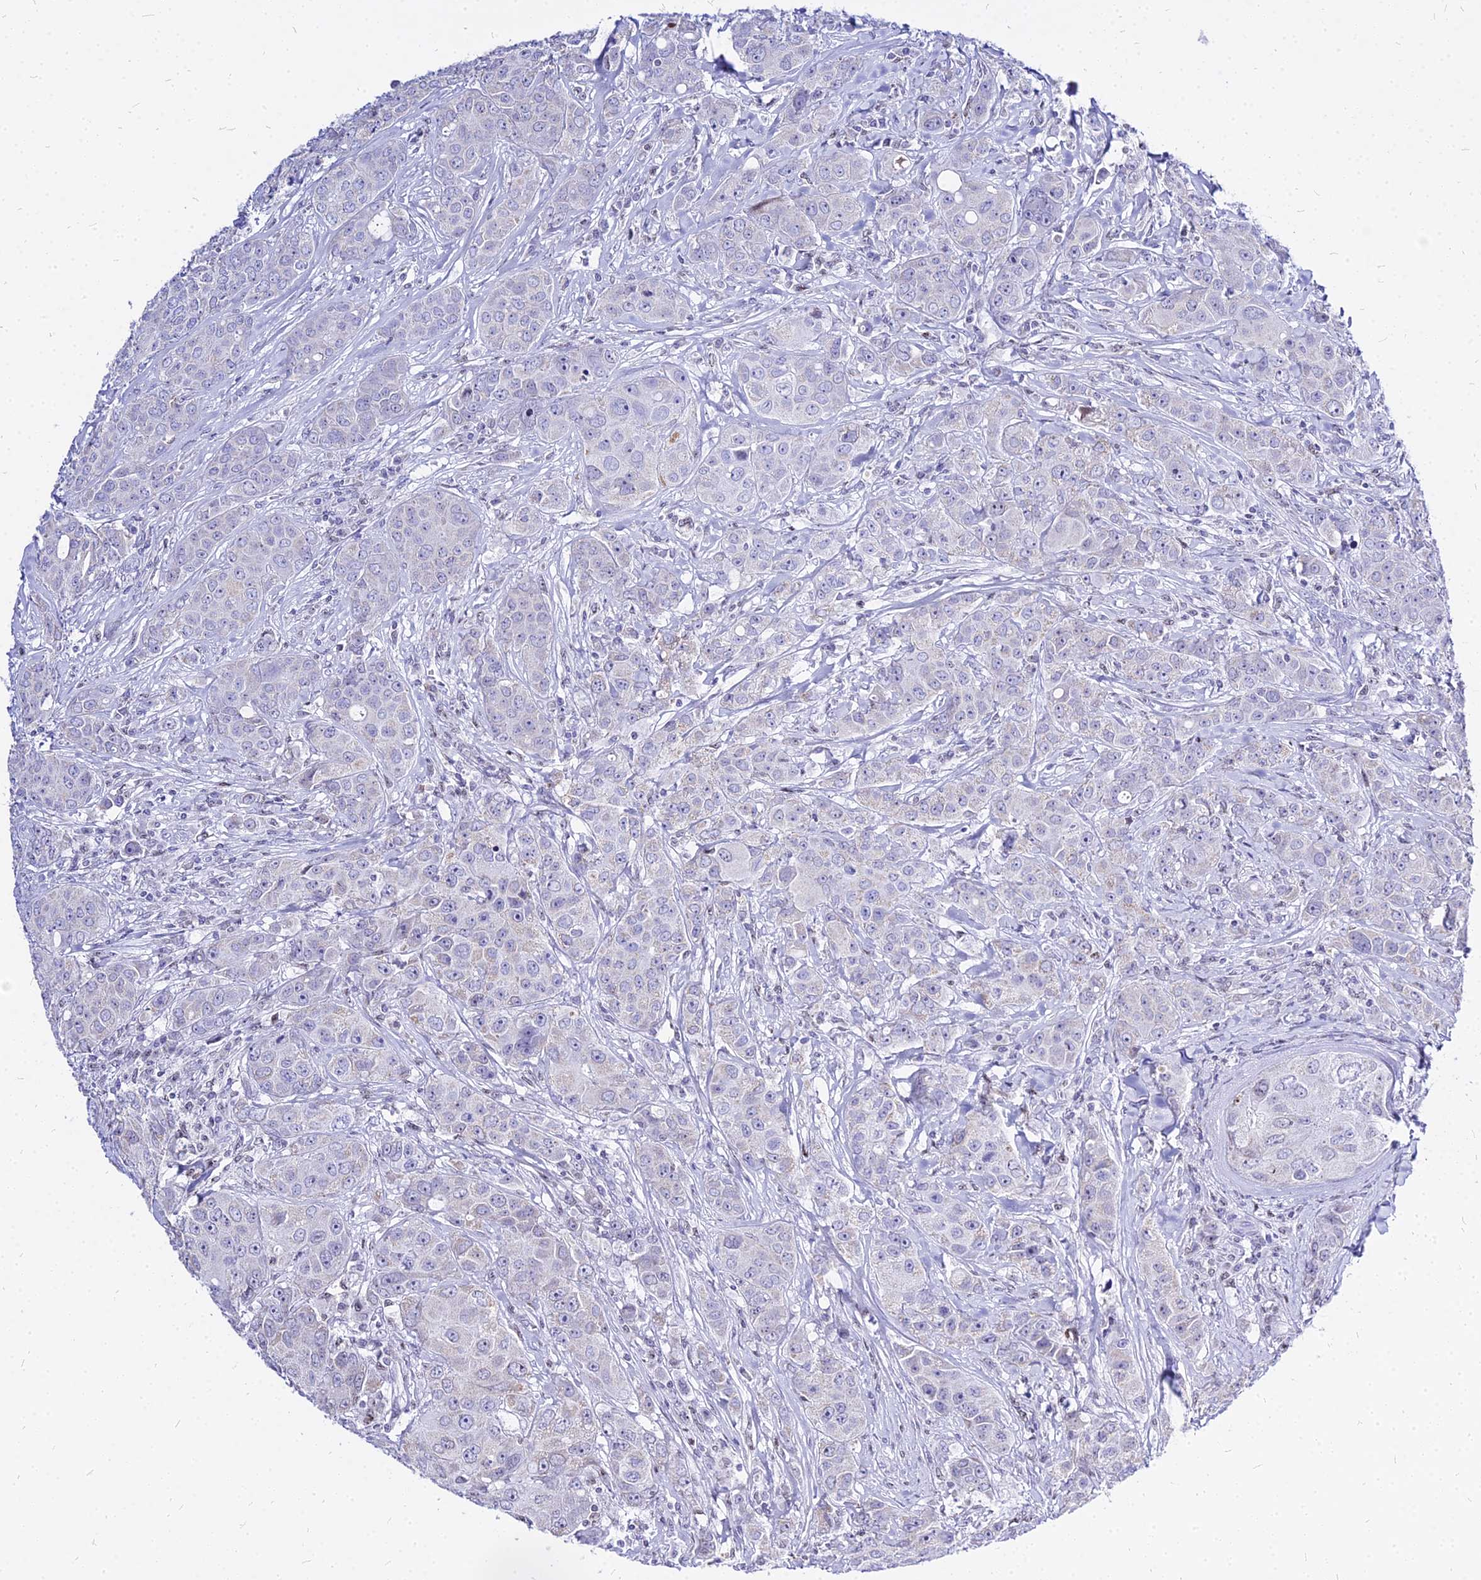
{"staining": {"intensity": "negative", "quantity": "none", "location": "none"}, "tissue": "breast cancer", "cell_type": "Tumor cells", "image_type": "cancer", "snomed": [{"axis": "morphology", "description": "Duct carcinoma"}, {"axis": "topography", "description": "Breast"}], "caption": "IHC photomicrograph of human invasive ductal carcinoma (breast) stained for a protein (brown), which demonstrates no staining in tumor cells.", "gene": "CARD18", "patient": {"sex": "female", "age": 43}}